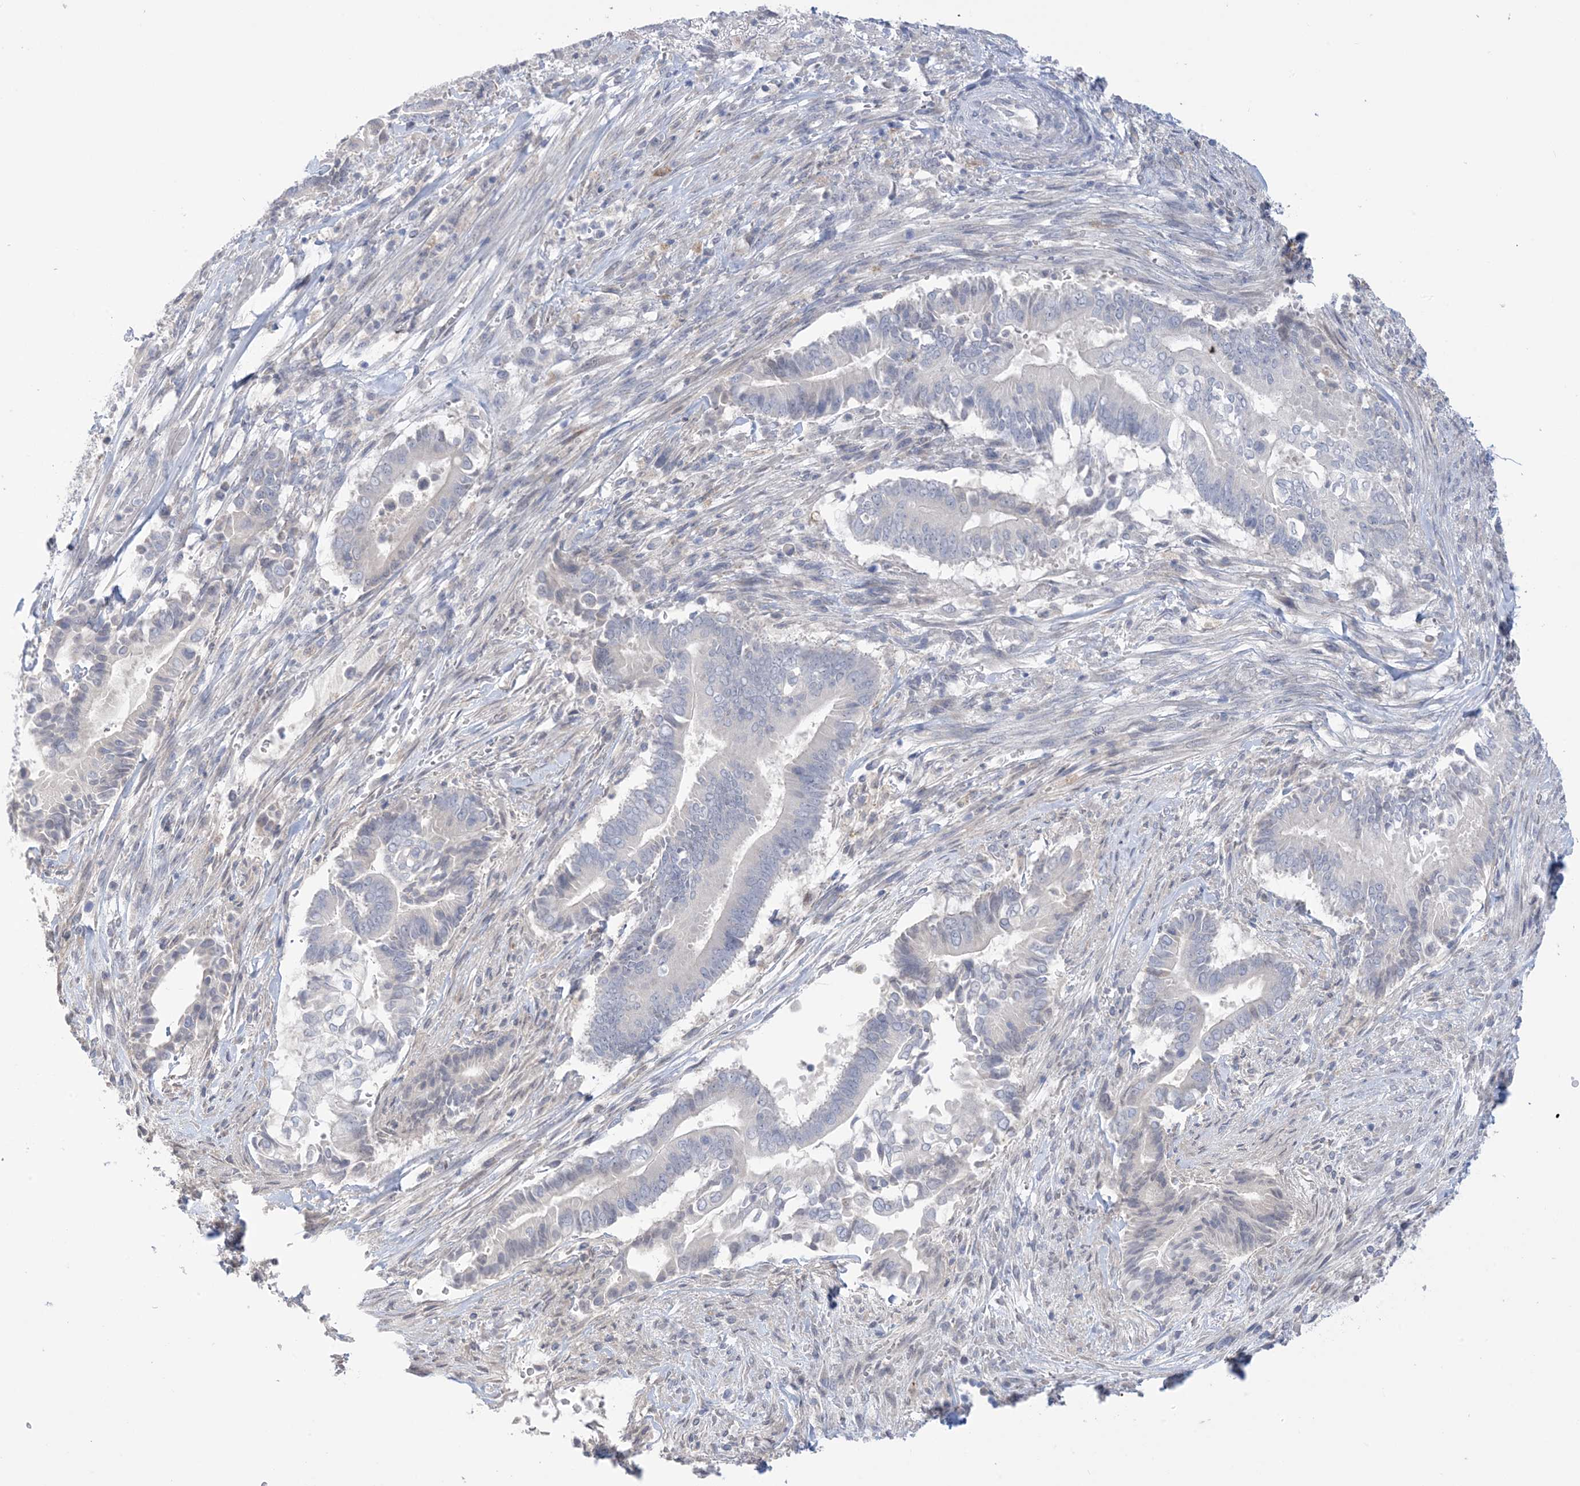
{"staining": {"intensity": "negative", "quantity": "none", "location": "none"}, "tissue": "pancreatic cancer", "cell_type": "Tumor cells", "image_type": "cancer", "snomed": [{"axis": "morphology", "description": "Adenocarcinoma, NOS"}, {"axis": "topography", "description": "Pancreas"}], "caption": "A high-resolution photomicrograph shows immunohistochemistry (IHC) staining of pancreatic adenocarcinoma, which reveals no significant staining in tumor cells.", "gene": "TTYH1", "patient": {"sex": "male", "age": 68}}